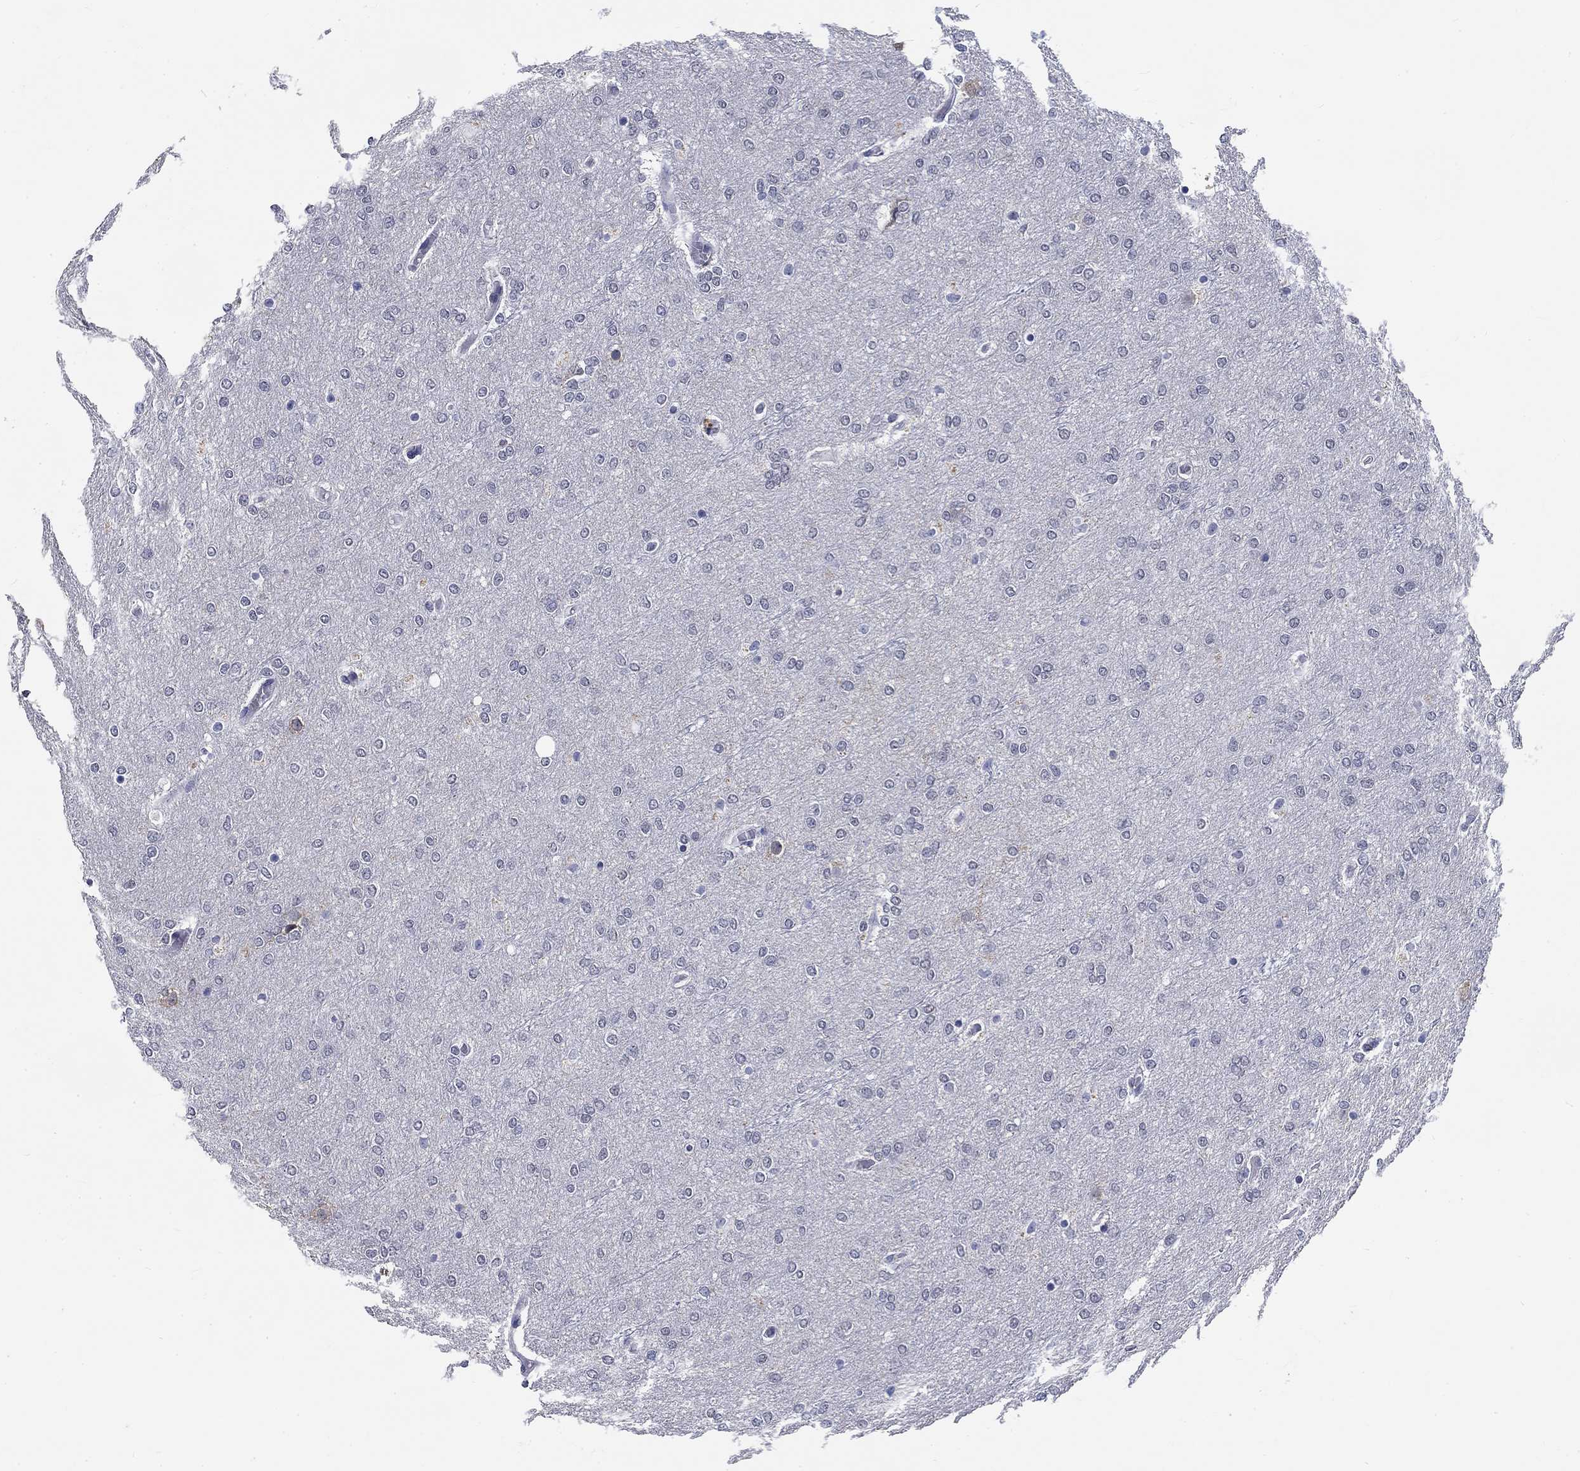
{"staining": {"intensity": "negative", "quantity": "none", "location": "none"}, "tissue": "glioma", "cell_type": "Tumor cells", "image_type": "cancer", "snomed": [{"axis": "morphology", "description": "Glioma, malignant, High grade"}, {"axis": "topography", "description": "Brain"}], "caption": "High power microscopy histopathology image of an immunohistochemistry (IHC) histopathology image of malignant glioma (high-grade), revealing no significant expression in tumor cells. The staining is performed using DAB (3,3'-diaminobenzidine) brown chromogen with nuclei counter-stained in using hematoxylin.", "gene": "GRIN1", "patient": {"sex": "female", "age": 61}}